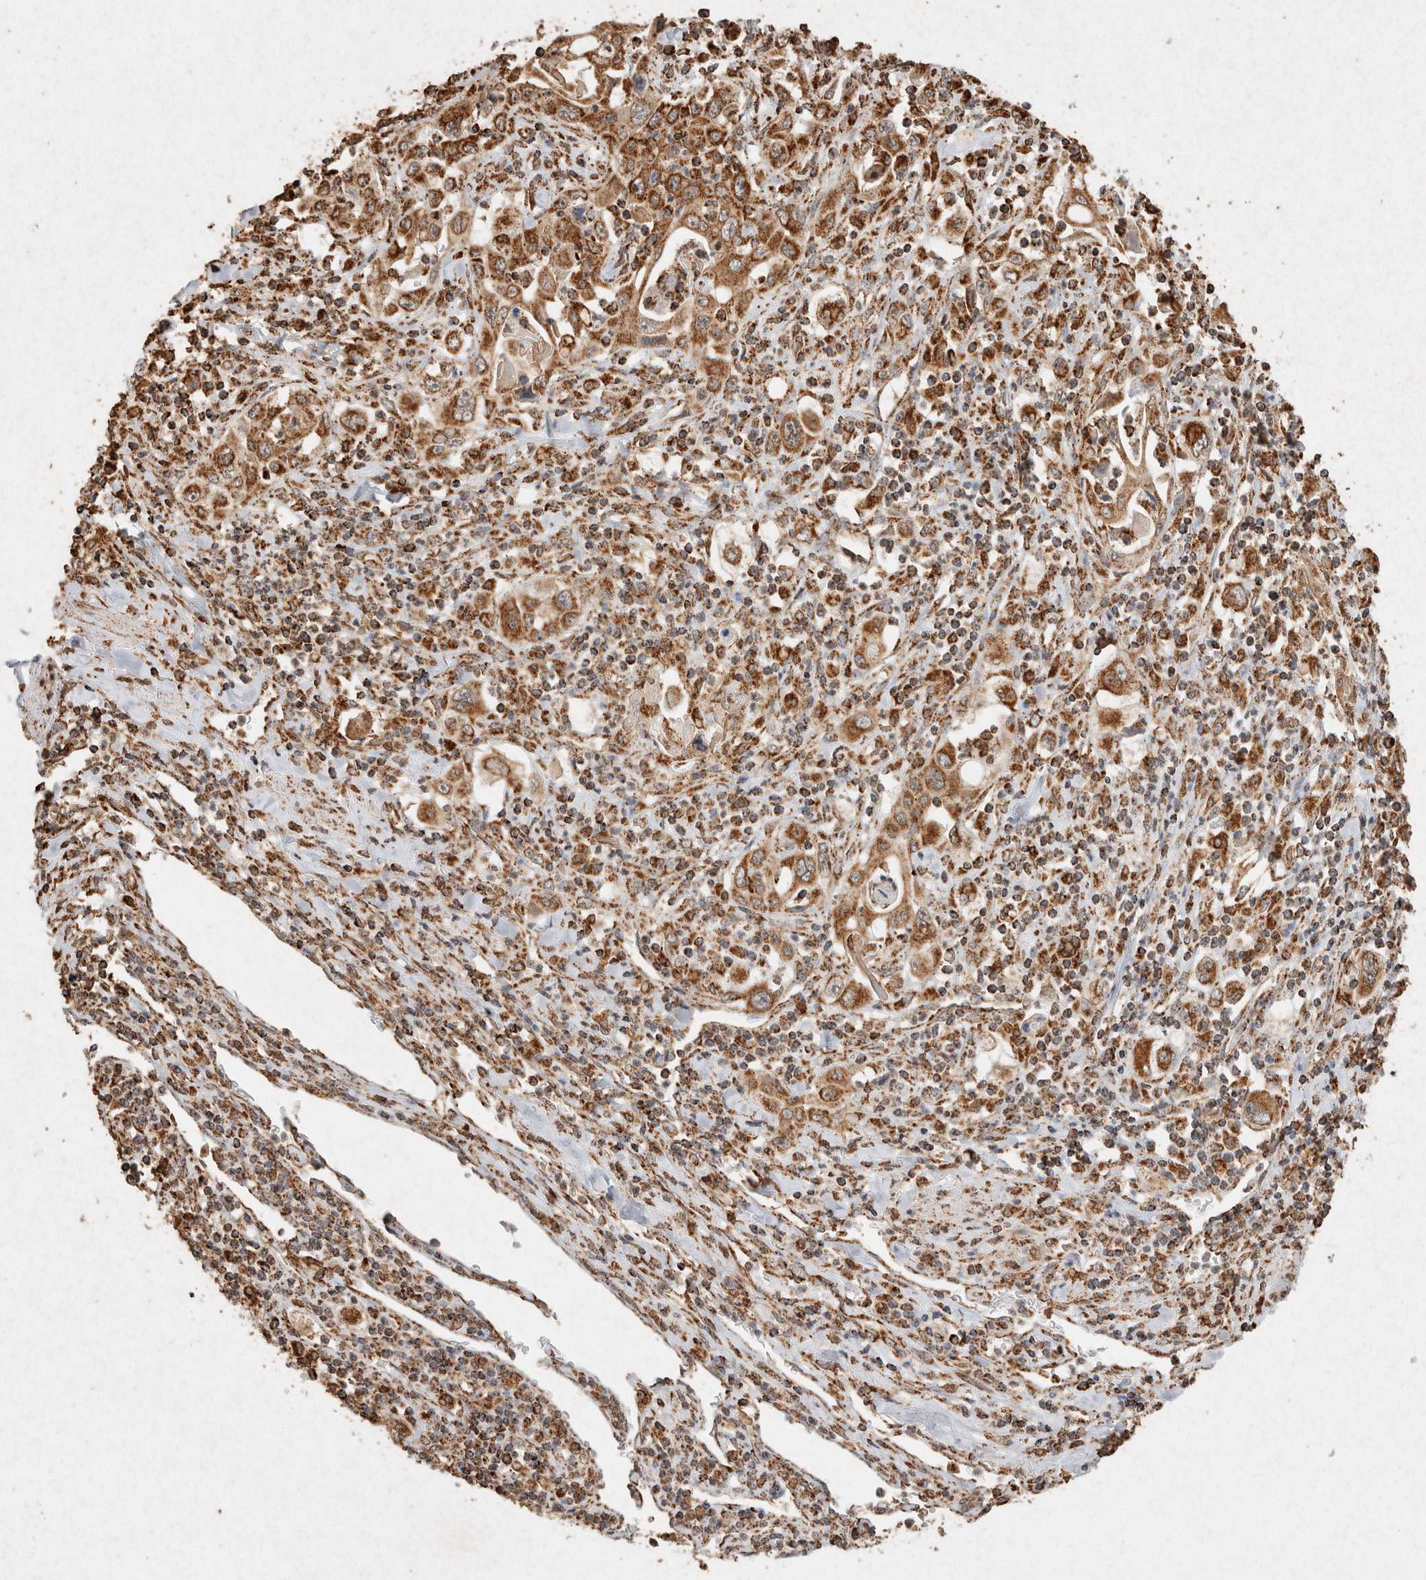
{"staining": {"intensity": "strong", "quantity": ">75%", "location": "cytoplasmic/membranous"}, "tissue": "pancreatic cancer", "cell_type": "Tumor cells", "image_type": "cancer", "snomed": [{"axis": "morphology", "description": "Adenocarcinoma, NOS"}, {"axis": "topography", "description": "Pancreas"}], "caption": "A photomicrograph of human pancreatic adenocarcinoma stained for a protein demonstrates strong cytoplasmic/membranous brown staining in tumor cells. (DAB (3,3'-diaminobenzidine) = brown stain, brightfield microscopy at high magnification).", "gene": "SDC2", "patient": {"sex": "male", "age": 70}}